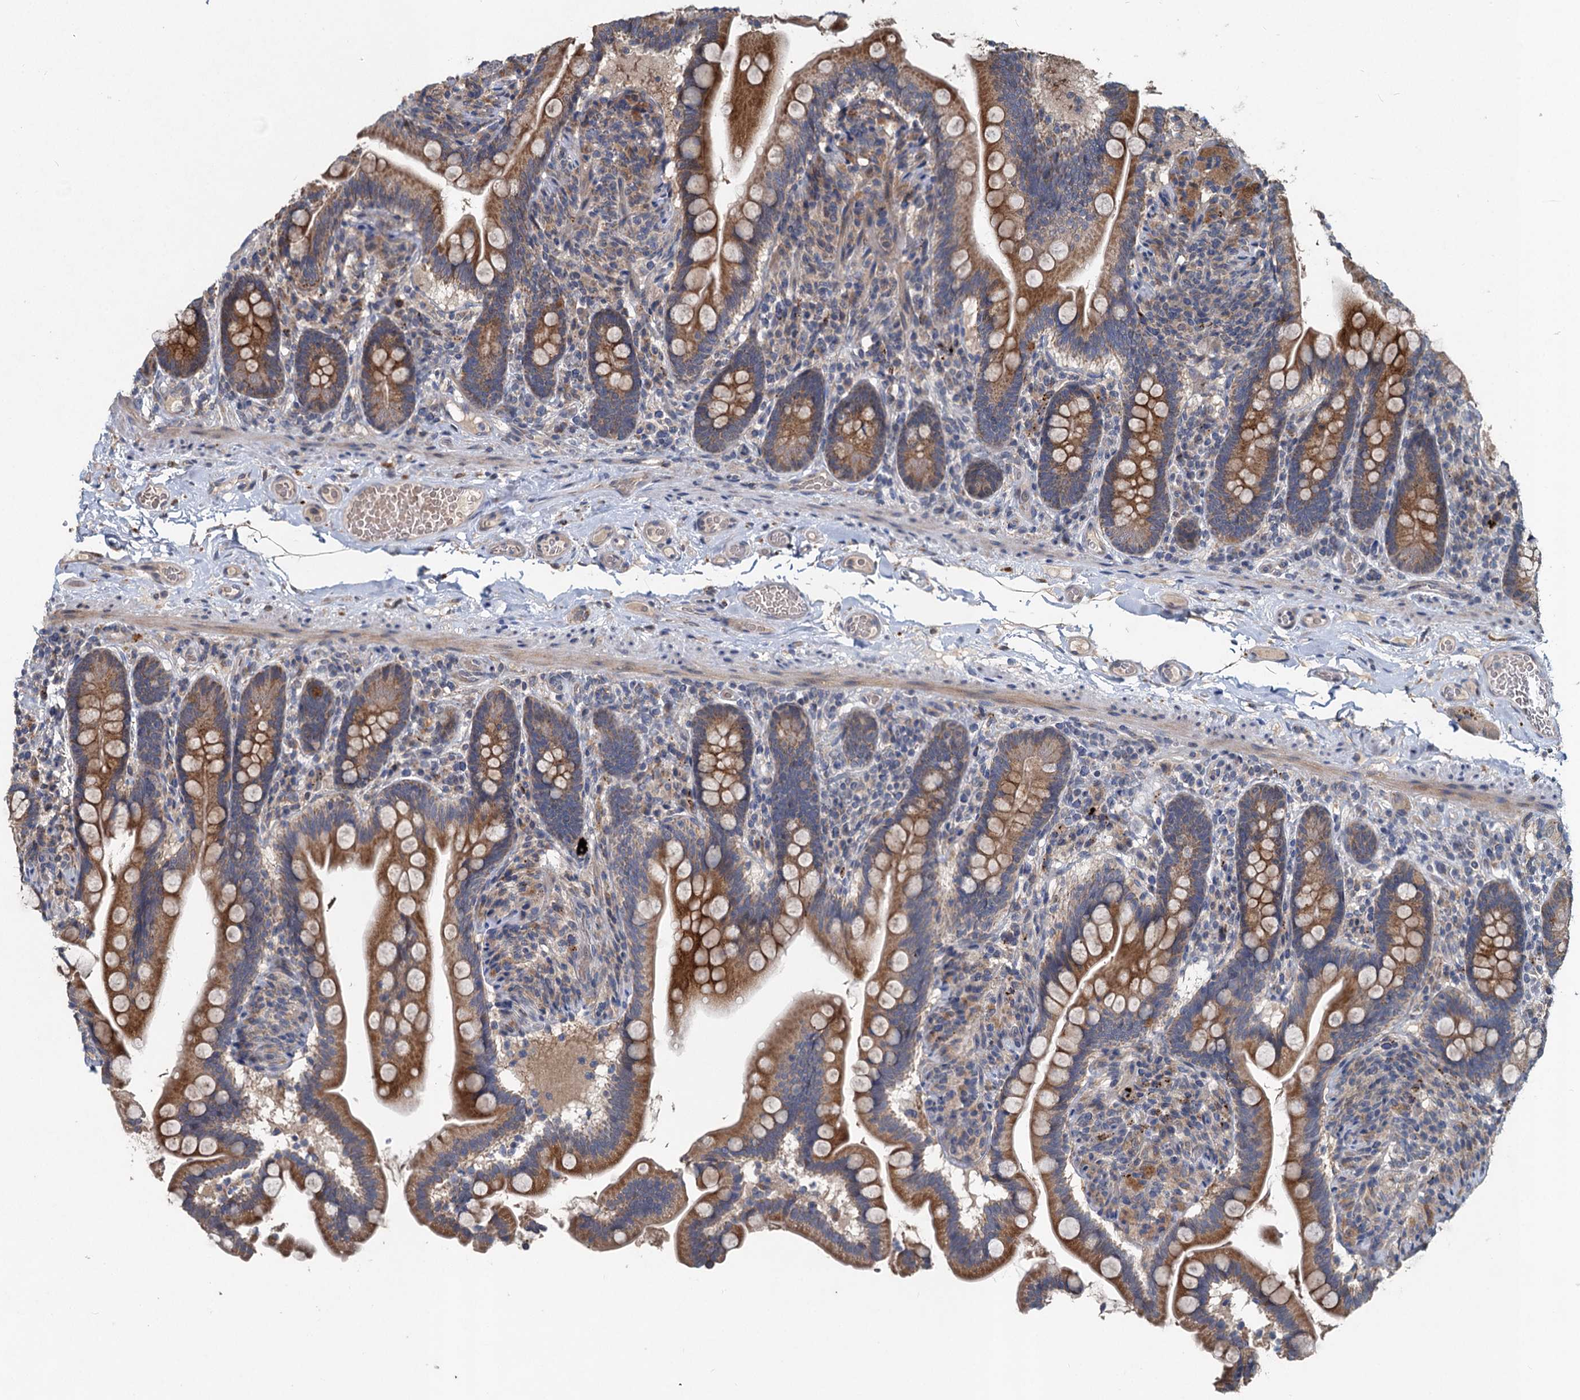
{"staining": {"intensity": "moderate", "quantity": ">75%", "location": "cytoplasmic/membranous"}, "tissue": "small intestine", "cell_type": "Glandular cells", "image_type": "normal", "snomed": [{"axis": "morphology", "description": "Normal tissue, NOS"}, {"axis": "topography", "description": "Small intestine"}], "caption": "Glandular cells demonstrate medium levels of moderate cytoplasmic/membranous staining in about >75% of cells in normal small intestine.", "gene": "OTUB1", "patient": {"sex": "female", "age": 64}}